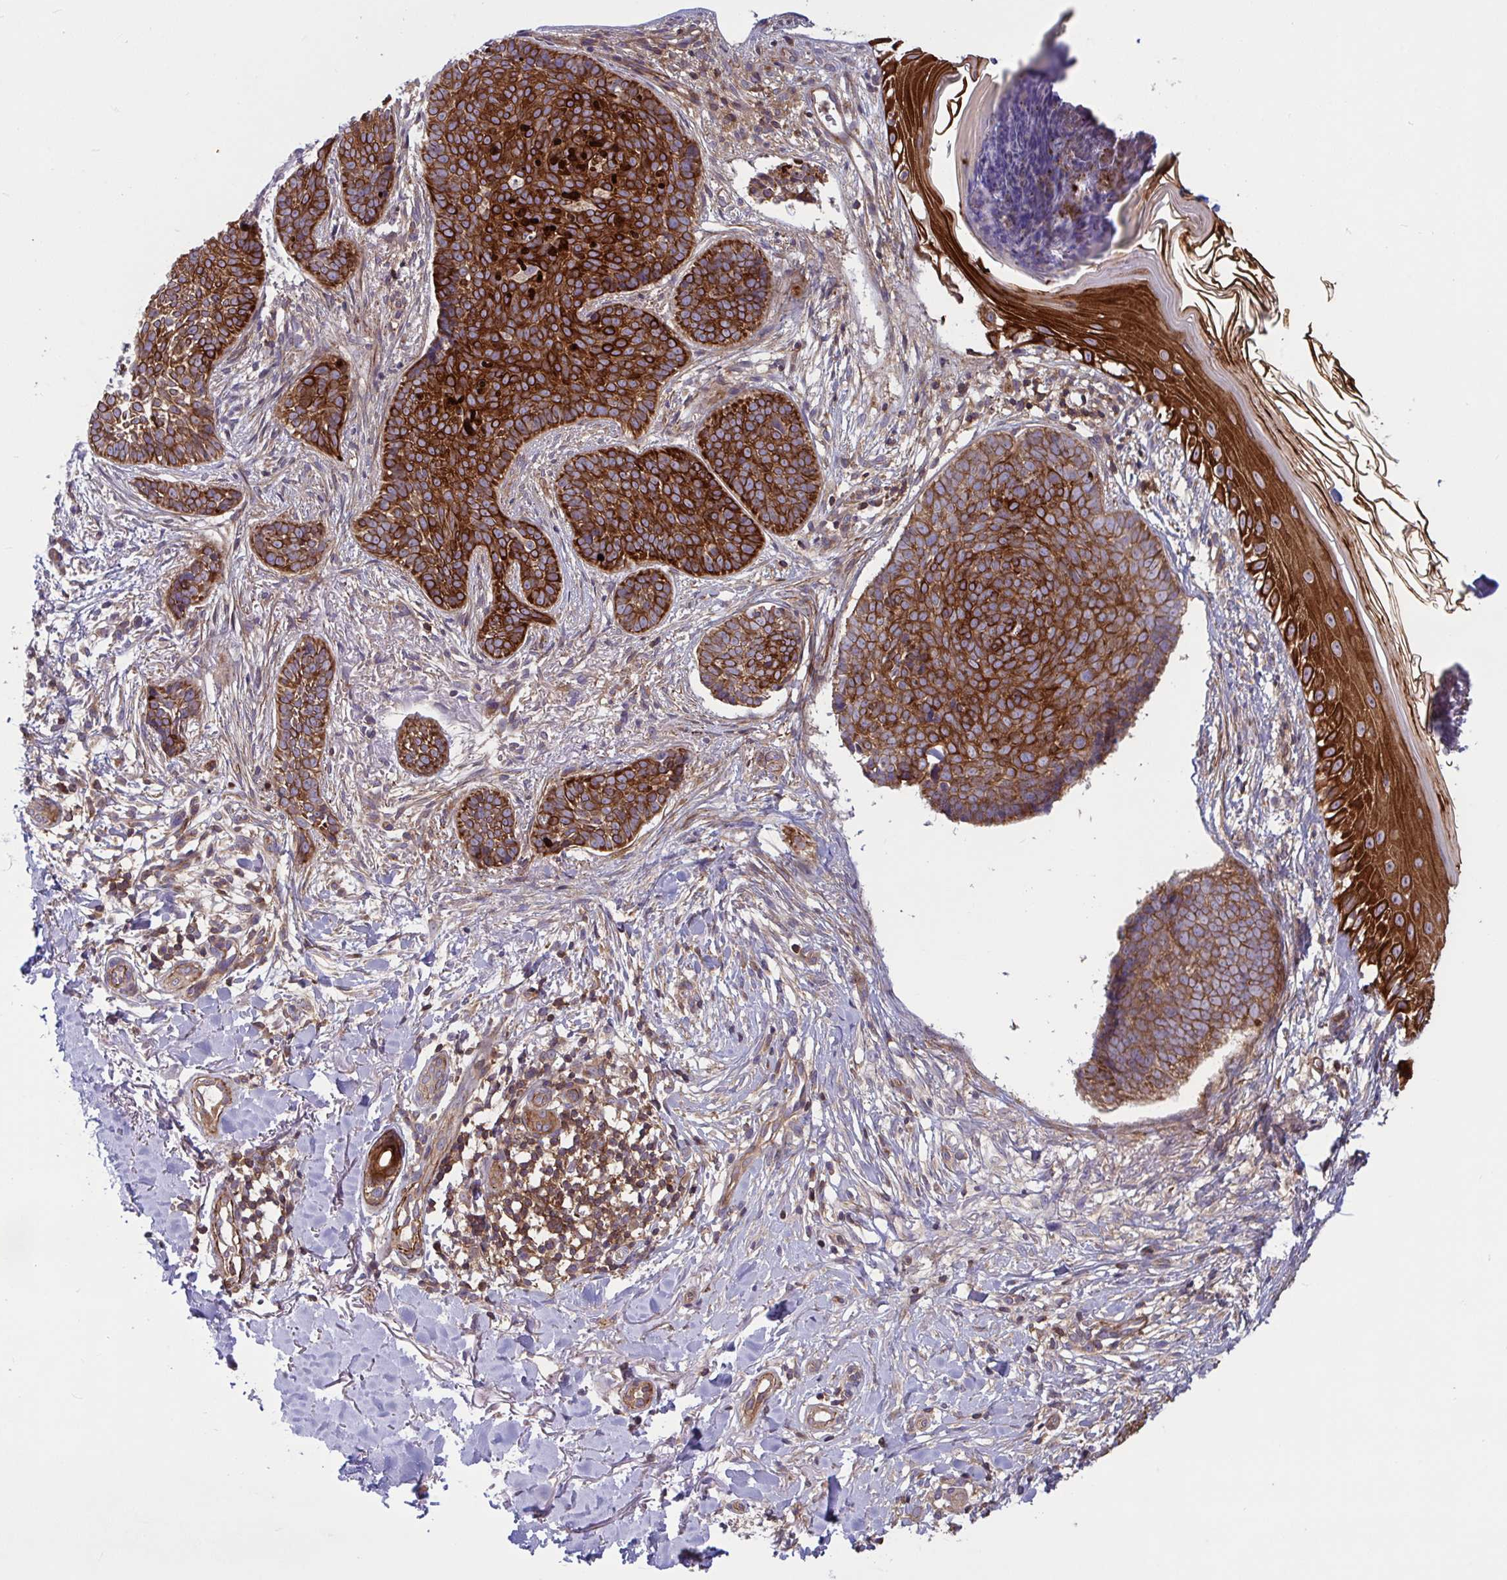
{"staining": {"intensity": "strong", "quantity": ">75%", "location": "cytoplasmic/membranous"}, "tissue": "skin cancer", "cell_type": "Tumor cells", "image_type": "cancer", "snomed": [{"axis": "morphology", "description": "Basal cell carcinoma"}, {"axis": "topography", "description": "Skin"}, {"axis": "topography", "description": "Skin of back"}], "caption": "IHC of skin cancer shows high levels of strong cytoplasmic/membranous staining in approximately >75% of tumor cells.", "gene": "TANK", "patient": {"sex": "male", "age": 81}}